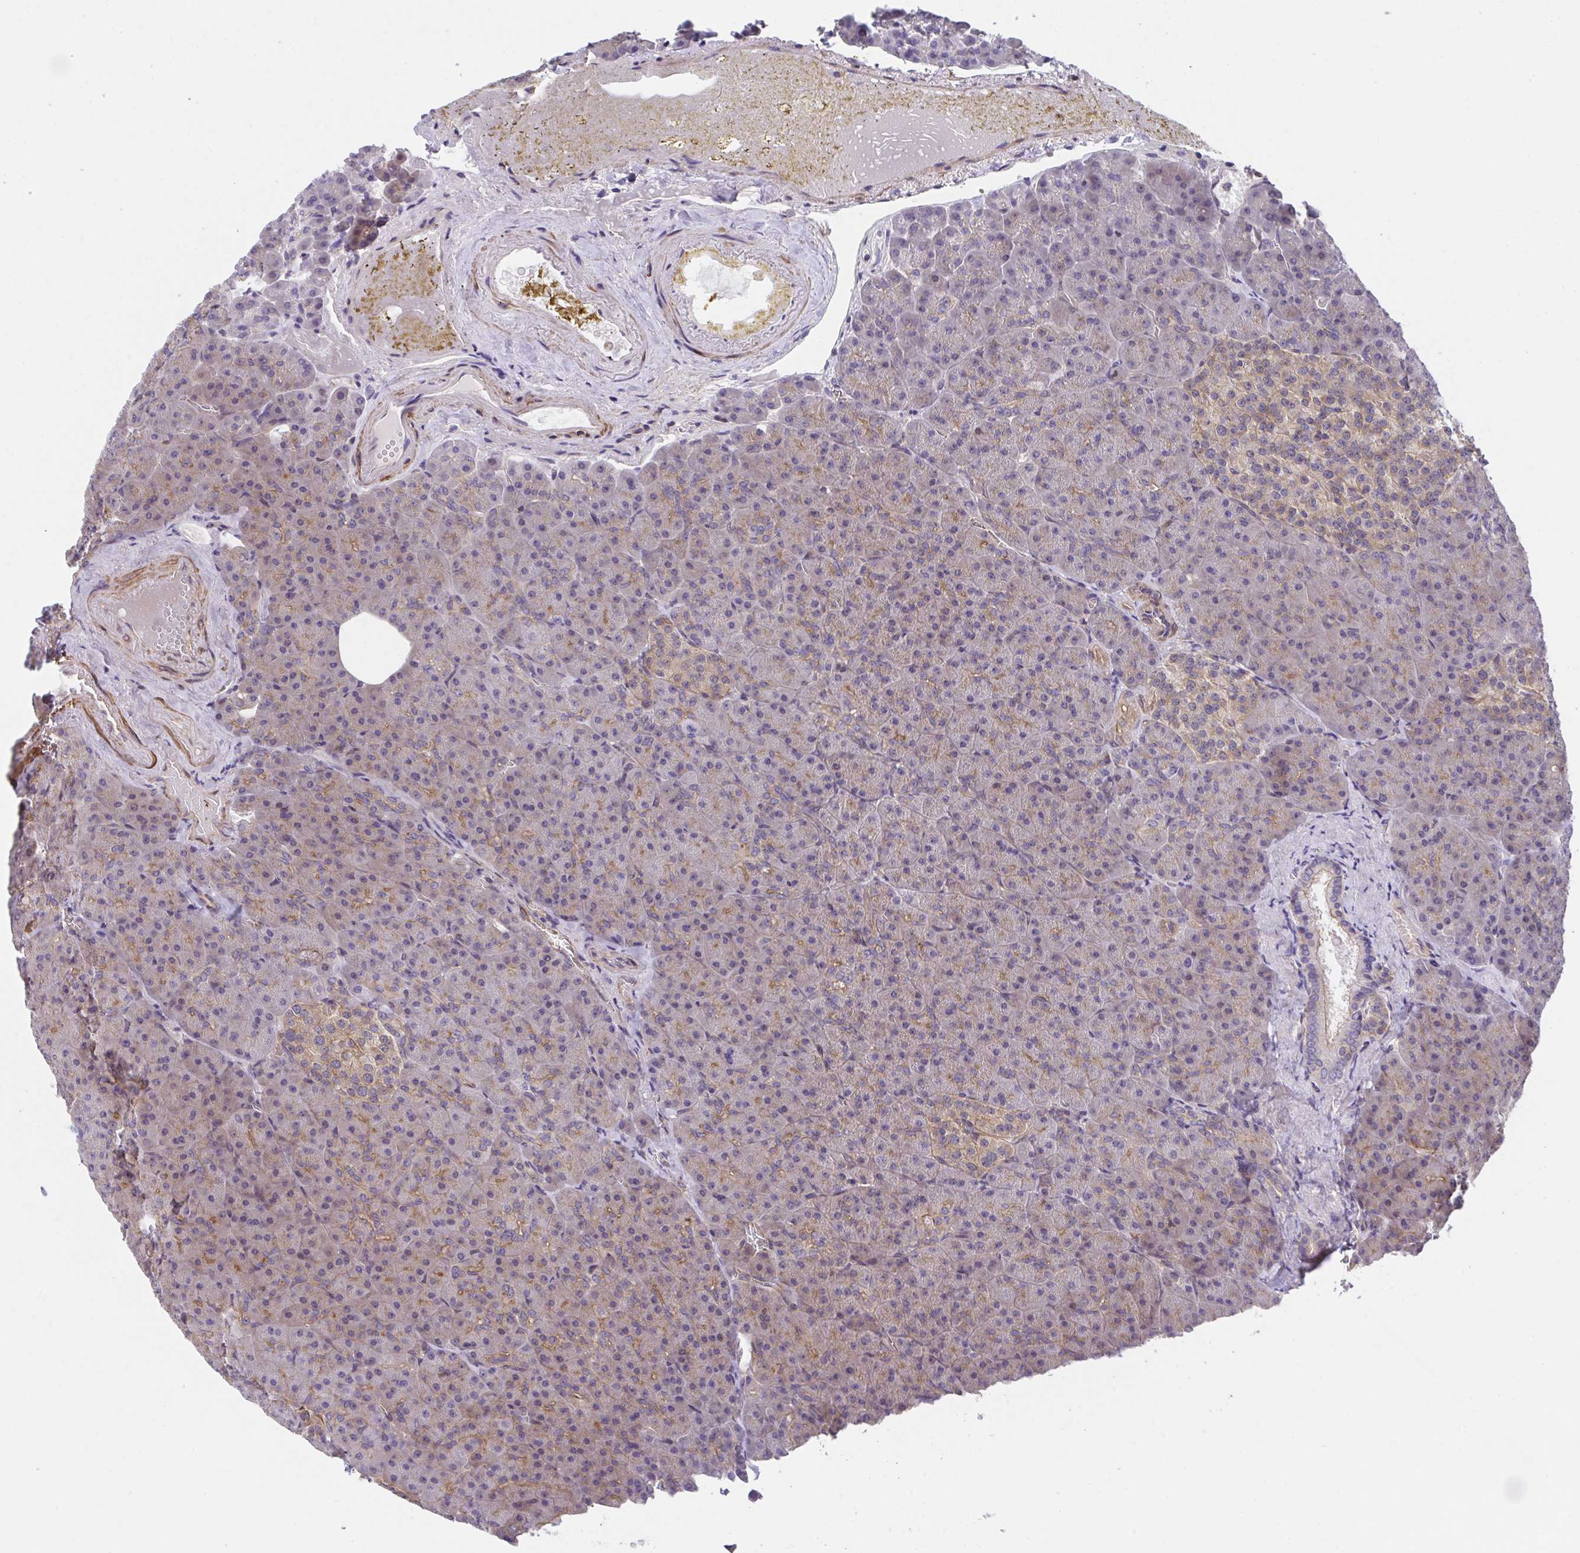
{"staining": {"intensity": "weak", "quantity": "25%-75%", "location": "cytoplasmic/membranous"}, "tissue": "pancreas", "cell_type": "Exocrine glandular cells", "image_type": "normal", "snomed": [{"axis": "morphology", "description": "Normal tissue, NOS"}, {"axis": "topography", "description": "Pancreas"}], "caption": "Immunohistochemical staining of unremarkable human pancreas reveals 25%-75% levels of weak cytoplasmic/membranous protein expression in approximately 25%-75% of exocrine glandular cells.", "gene": "ZNF696", "patient": {"sex": "female", "age": 74}}